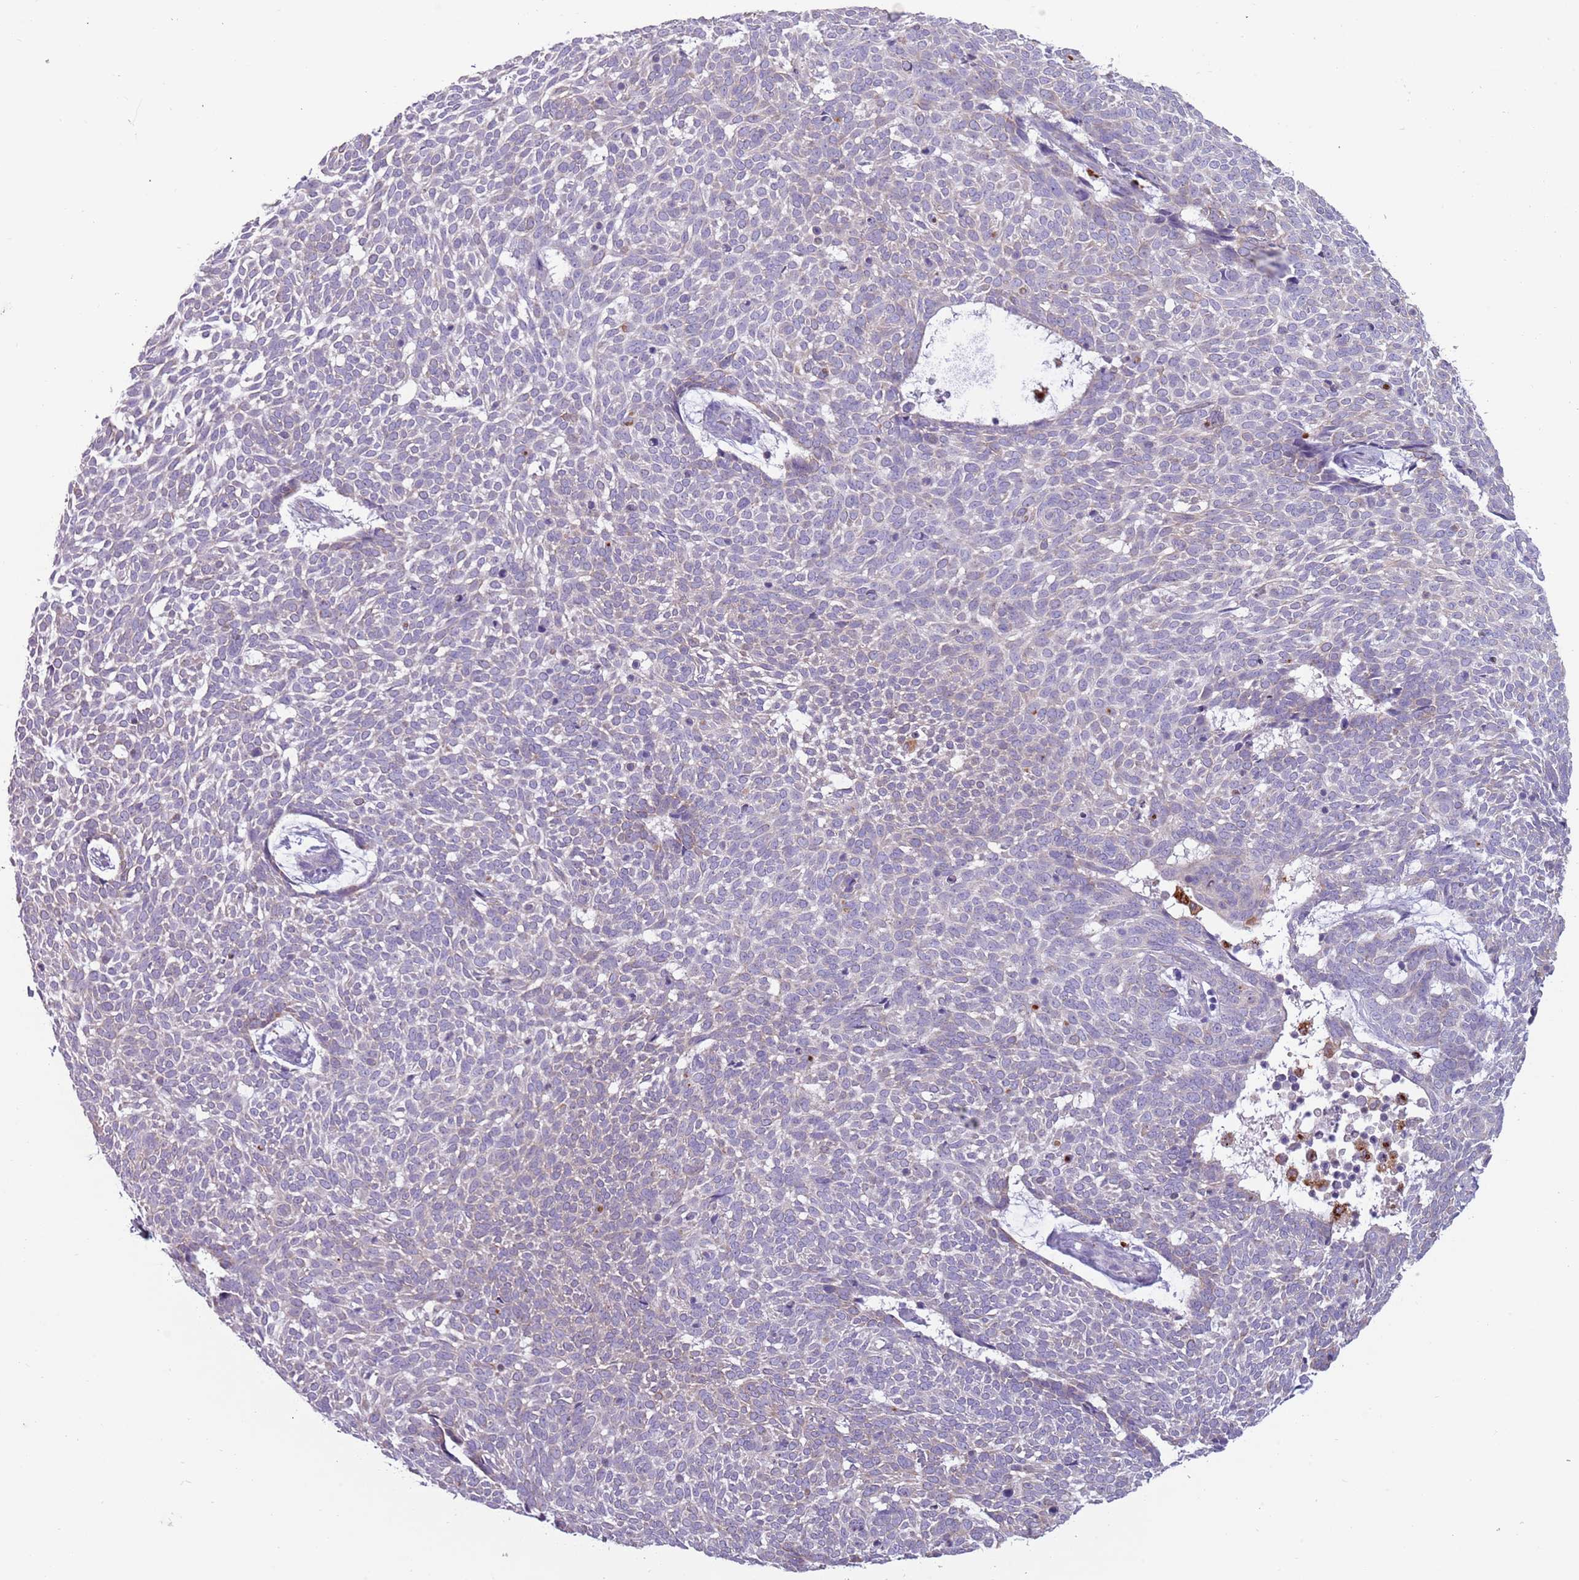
{"staining": {"intensity": "negative", "quantity": "none", "location": "none"}, "tissue": "skin cancer", "cell_type": "Tumor cells", "image_type": "cancer", "snomed": [{"axis": "morphology", "description": "Basal cell carcinoma"}, {"axis": "topography", "description": "Skin"}], "caption": "Immunohistochemistry (IHC) image of neoplastic tissue: human basal cell carcinoma (skin) stained with DAB demonstrates no significant protein positivity in tumor cells. (Immunohistochemistry (IHC), brightfield microscopy, high magnification).", "gene": "NWD2", "patient": {"sex": "male", "age": 61}}